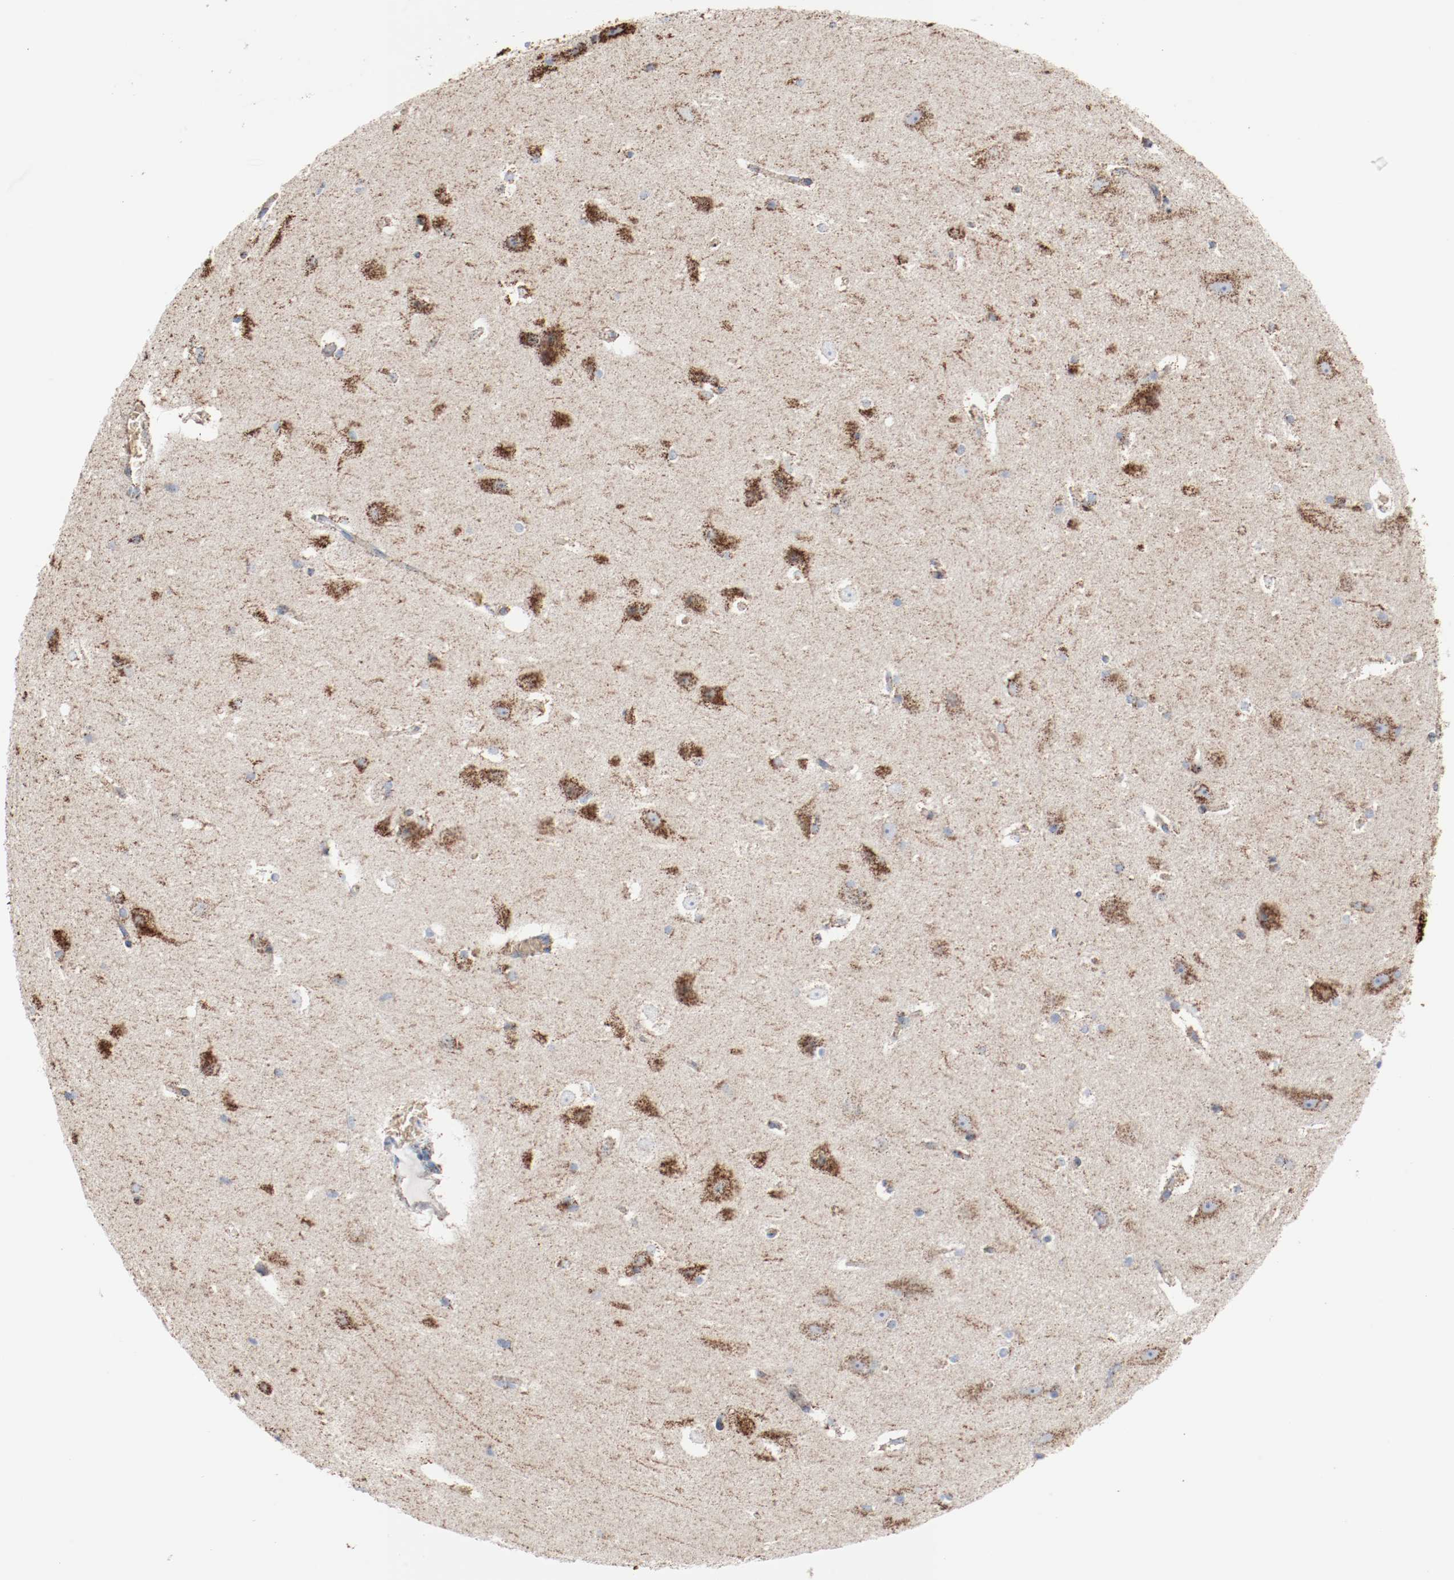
{"staining": {"intensity": "moderate", "quantity": ">75%", "location": "cytoplasmic/membranous"}, "tissue": "hippocampus", "cell_type": "Glial cells", "image_type": "normal", "snomed": [{"axis": "morphology", "description": "Normal tissue, NOS"}, {"axis": "topography", "description": "Hippocampus"}], "caption": "Glial cells demonstrate medium levels of moderate cytoplasmic/membranous positivity in about >75% of cells in benign hippocampus.", "gene": "NDUFB8", "patient": {"sex": "female", "age": 19}}